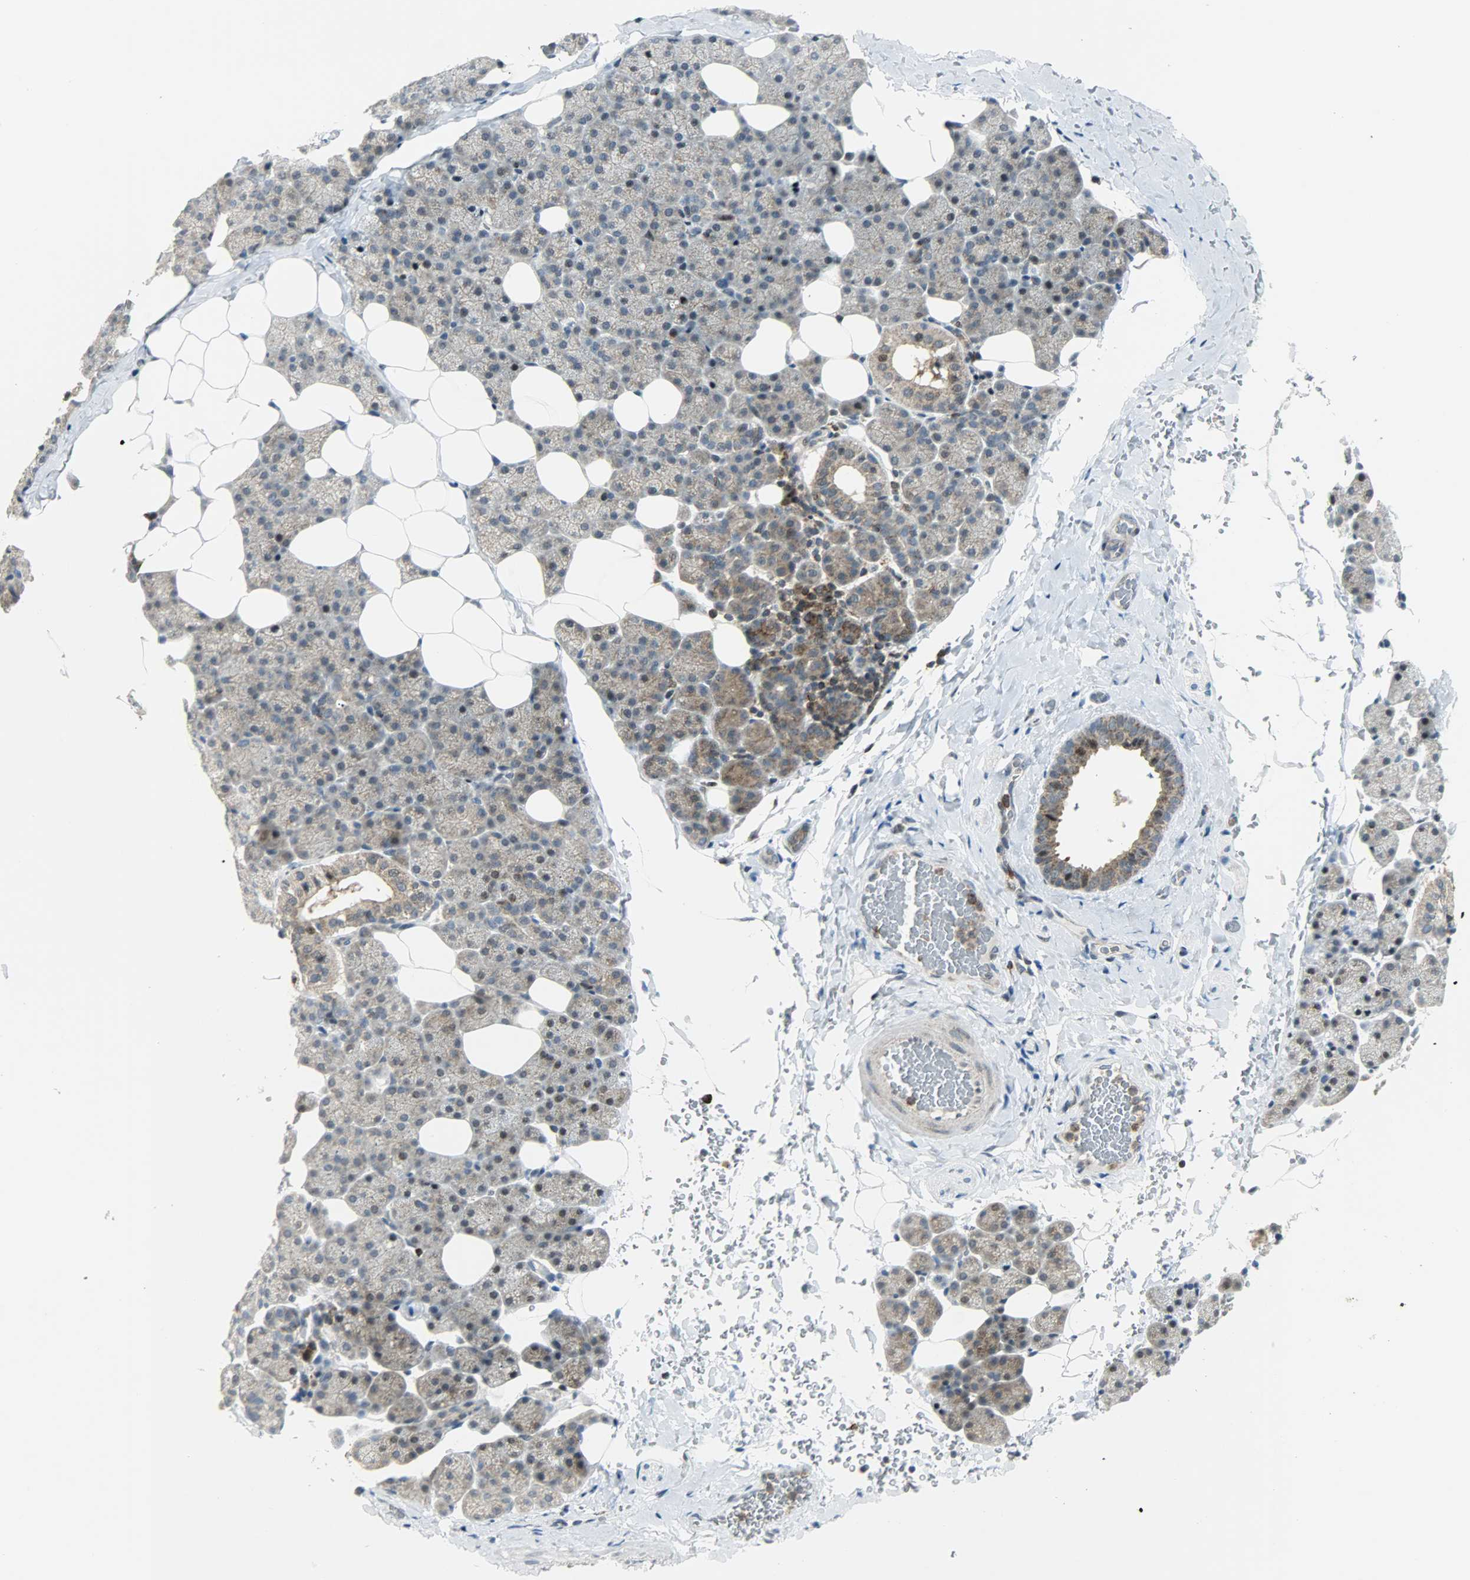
{"staining": {"intensity": "weak", "quantity": "25%-75%", "location": "cytoplasmic/membranous"}, "tissue": "salivary gland", "cell_type": "Glandular cells", "image_type": "normal", "snomed": [{"axis": "morphology", "description": "Normal tissue, NOS"}, {"axis": "topography", "description": "Lymph node"}, {"axis": "topography", "description": "Salivary gland"}], "caption": "Approximately 25%-75% of glandular cells in unremarkable salivary gland demonstrate weak cytoplasmic/membranous protein expression as visualized by brown immunohistochemical staining.", "gene": "IL15", "patient": {"sex": "male", "age": 8}}